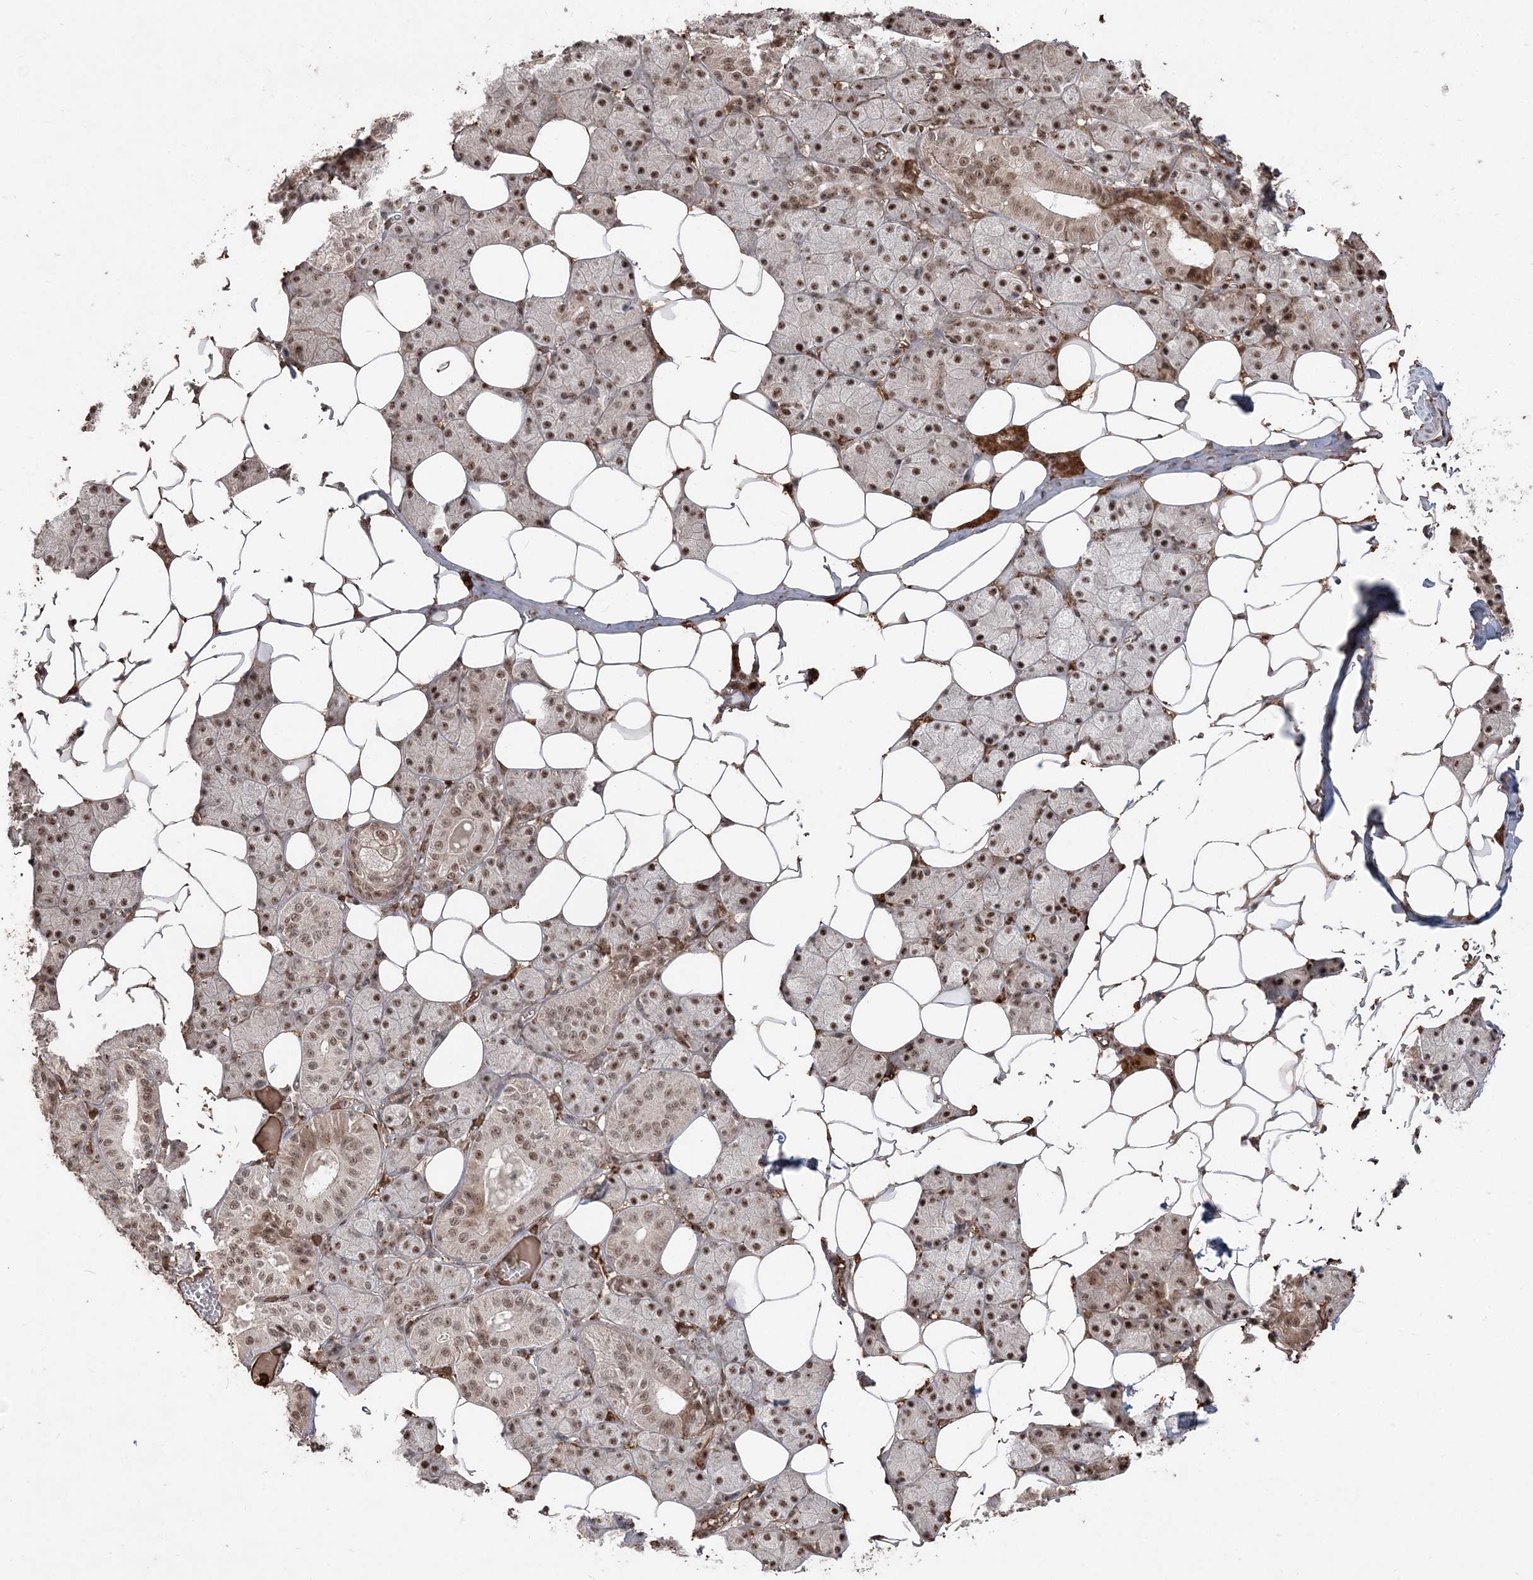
{"staining": {"intensity": "strong", "quantity": ">75%", "location": "cytoplasmic/membranous,nuclear"}, "tissue": "salivary gland", "cell_type": "Glandular cells", "image_type": "normal", "snomed": [{"axis": "morphology", "description": "Normal tissue, NOS"}, {"axis": "topography", "description": "Salivary gland"}], "caption": "Benign salivary gland shows strong cytoplasmic/membranous,nuclear staining in about >75% of glandular cells, visualized by immunohistochemistry. Immunohistochemistry stains the protein in brown and the nuclei are stained blue.", "gene": "RBM17", "patient": {"sex": "female", "age": 33}}